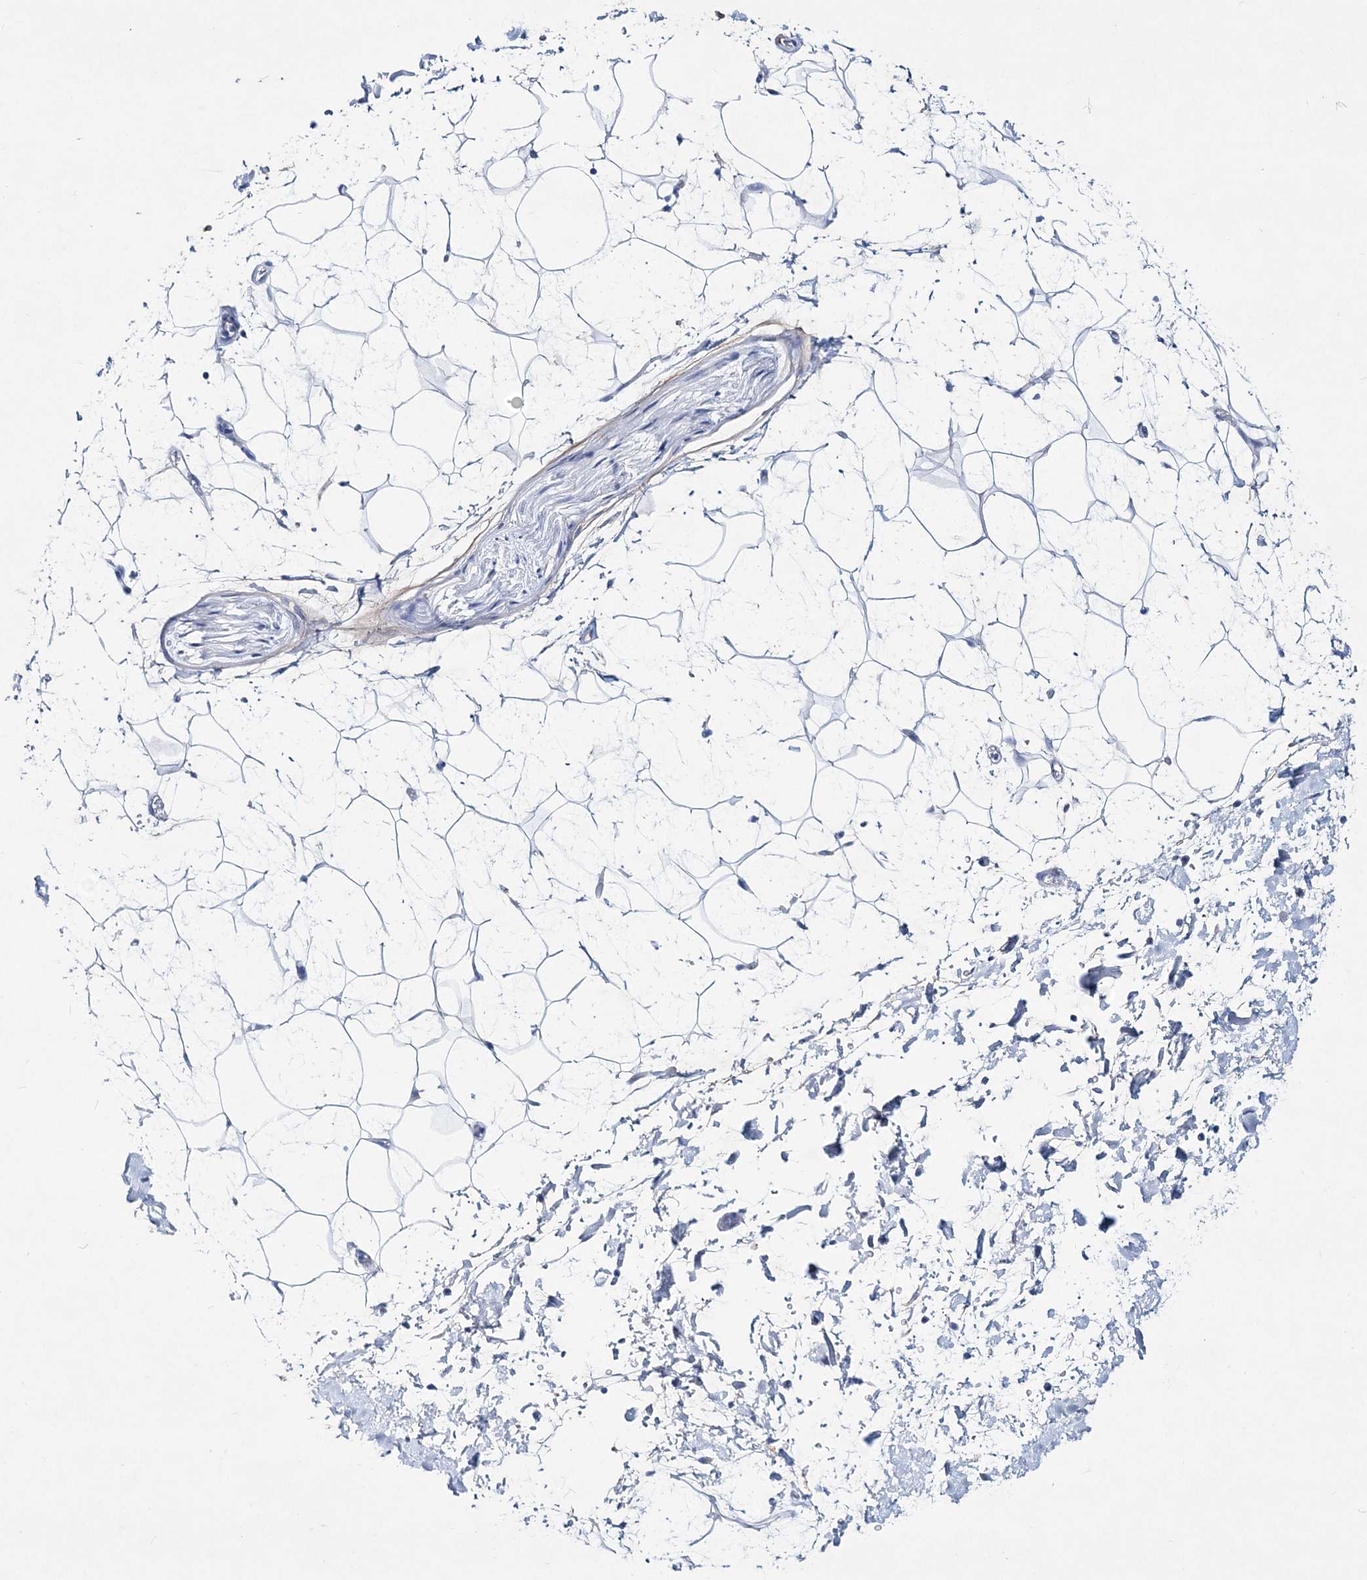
{"staining": {"intensity": "negative", "quantity": "none", "location": "none"}, "tissue": "adipose tissue", "cell_type": "Adipocytes", "image_type": "normal", "snomed": [{"axis": "morphology", "description": "Normal tissue, NOS"}, {"axis": "topography", "description": "Soft tissue"}], "caption": "Immunohistochemical staining of benign human adipose tissue displays no significant positivity in adipocytes. The staining was performed using DAB (3,3'-diaminobenzidine) to visualize the protein expression in brown, while the nuclei were stained in blue with hematoxylin (Magnification: 20x).", "gene": "SPINK7", "patient": {"sex": "male", "age": 72}}